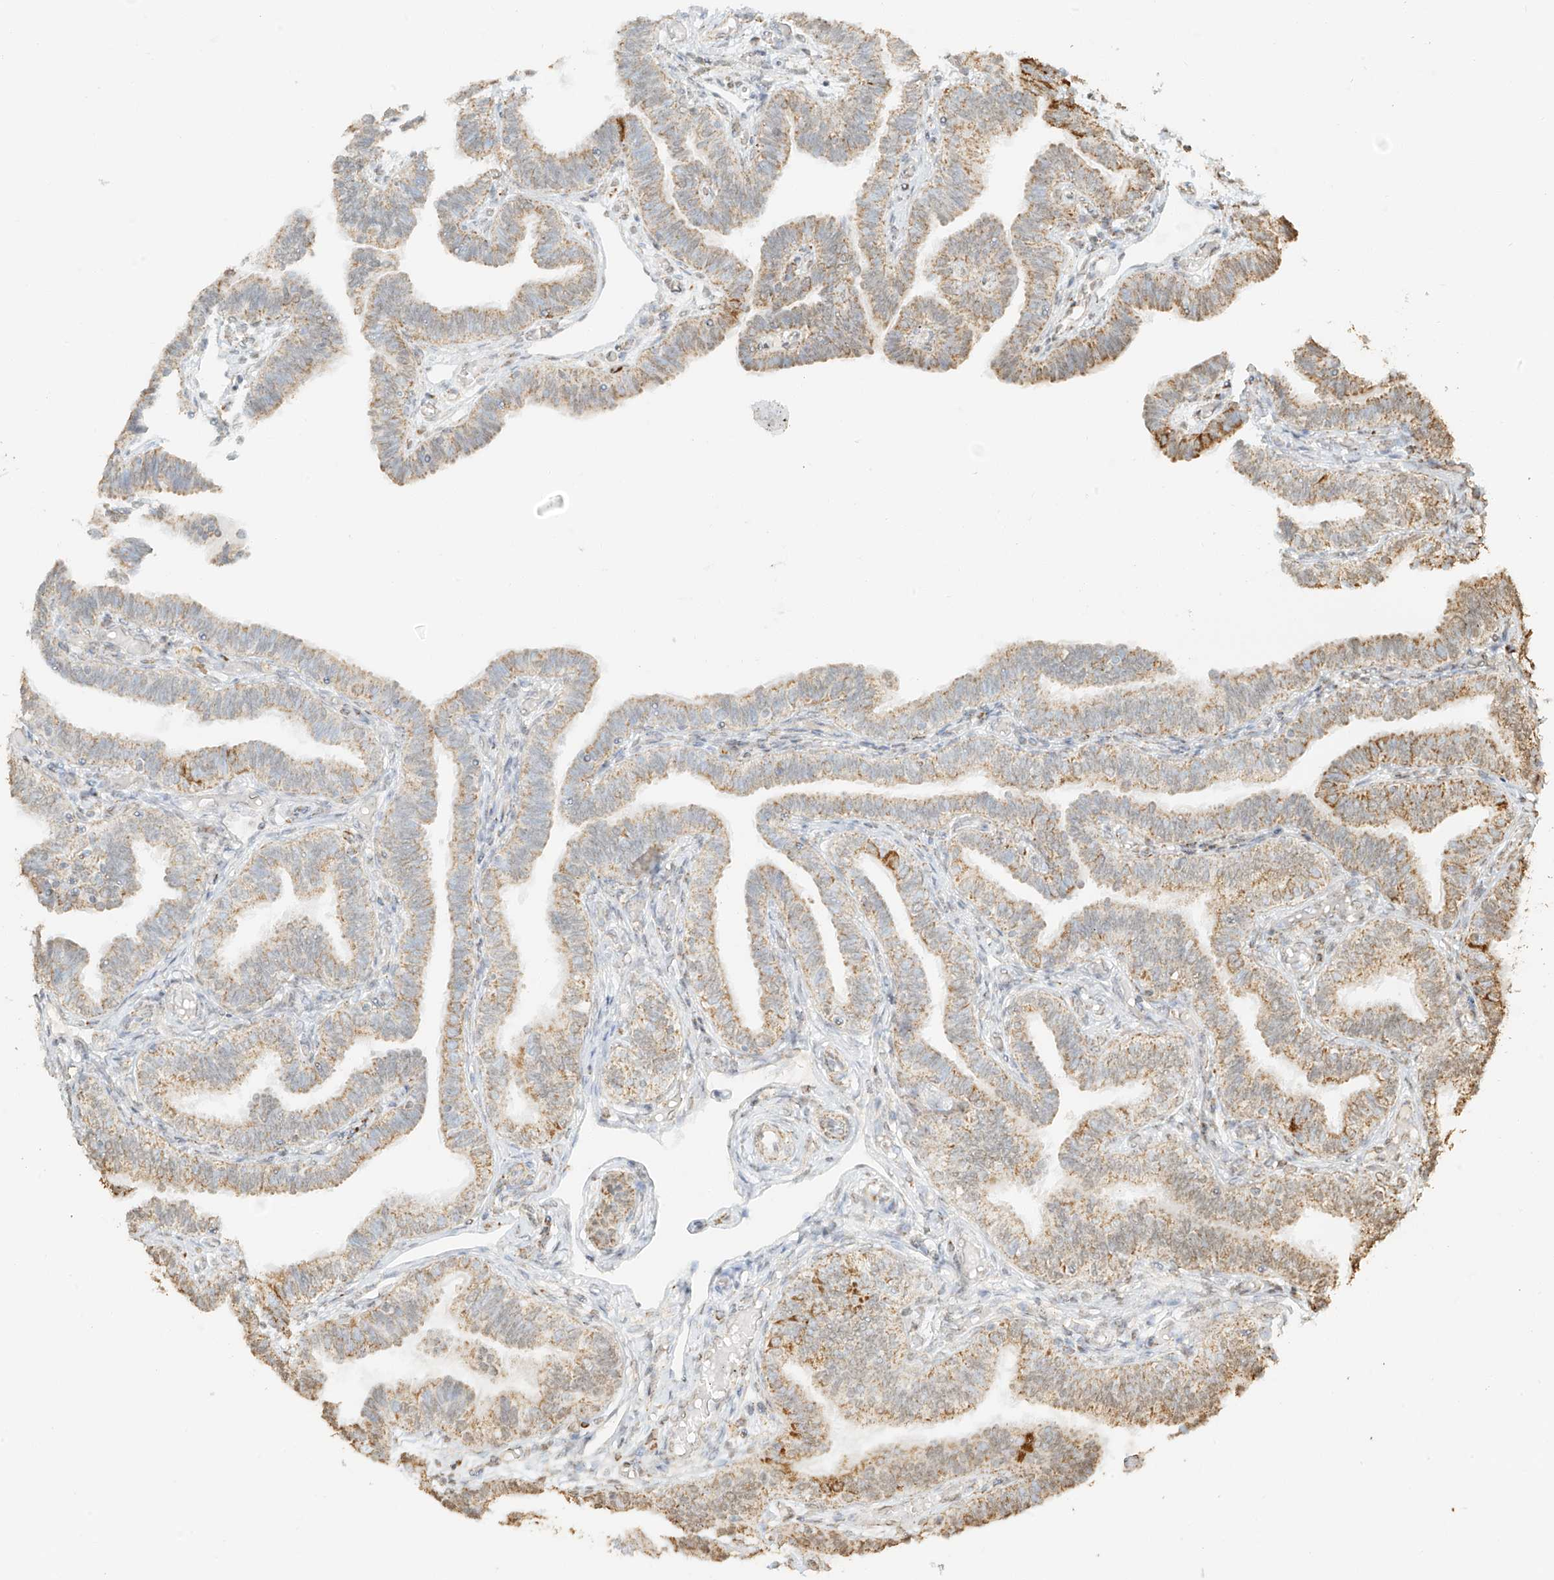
{"staining": {"intensity": "moderate", "quantity": ">75%", "location": "cytoplasmic/membranous"}, "tissue": "fallopian tube", "cell_type": "Glandular cells", "image_type": "normal", "snomed": [{"axis": "morphology", "description": "Normal tissue, NOS"}, {"axis": "topography", "description": "Fallopian tube"}], "caption": "This photomicrograph demonstrates IHC staining of benign human fallopian tube, with medium moderate cytoplasmic/membranous expression in approximately >75% of glandular cells.", "gene": "MIPEP", "patient": {"sex": "female", "age": 39}}